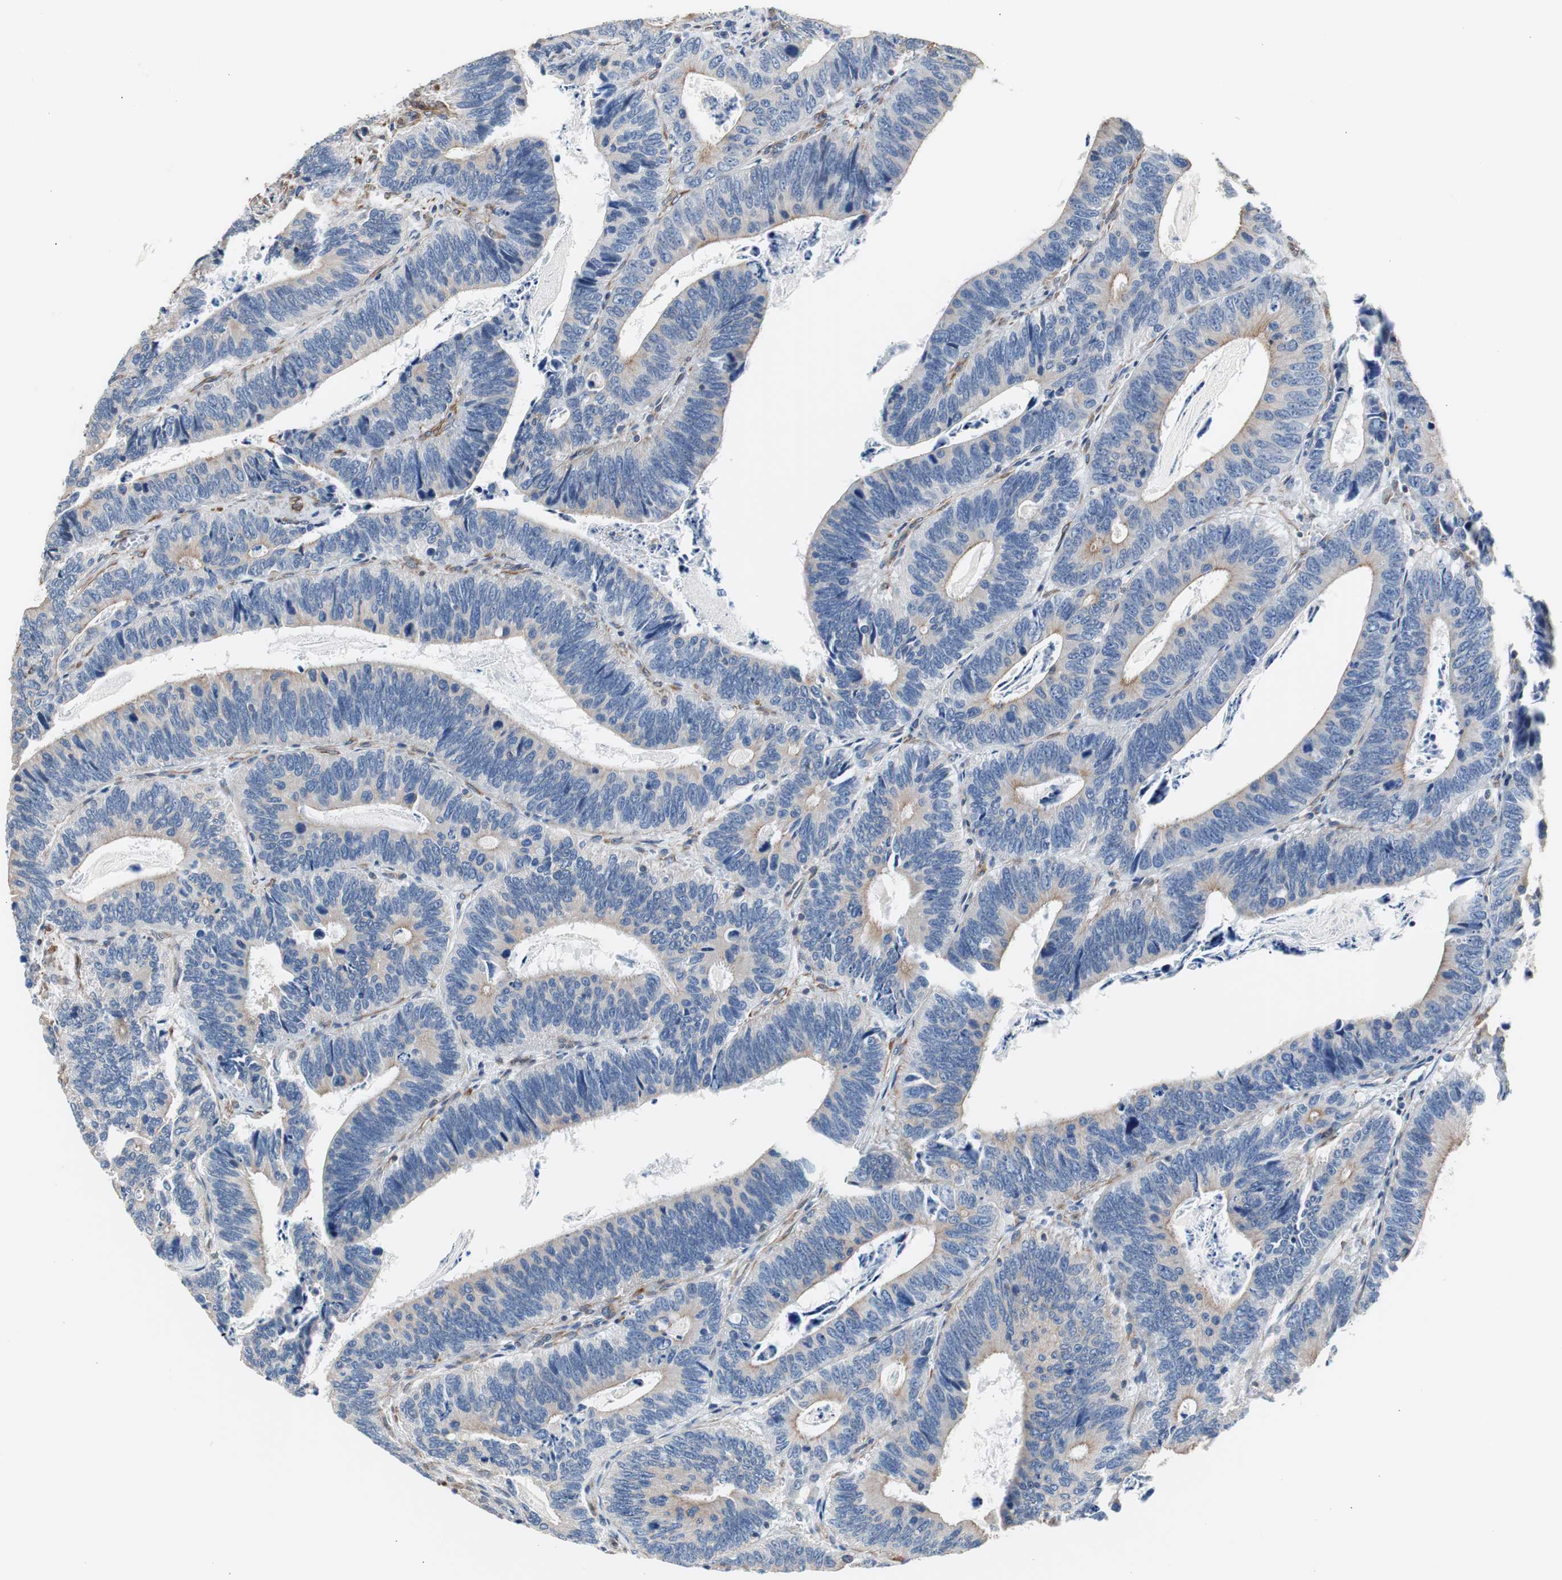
{"staining": {"intensity": "weak", "quantity": "<25%", "location": "cytoplasmic/membranous"}, "tissue": "colorectal cancer", "cell_type": "Tumor cells", "image_type": "cancer", "snomed": [{"axis": "morphology", "description": "Adenocarcinoma, NOS"}, {"axis": "topography", "description": "Colon"}], "caption": "IHC histopathology image of neoplastic tissue: human colorectal cancer (adenocarcinoma) stained with DAB demonstrates no significant protein staining in tumor cells.", "gene": "KIF3B", "patient": {"sex": "male", "age": 72}}